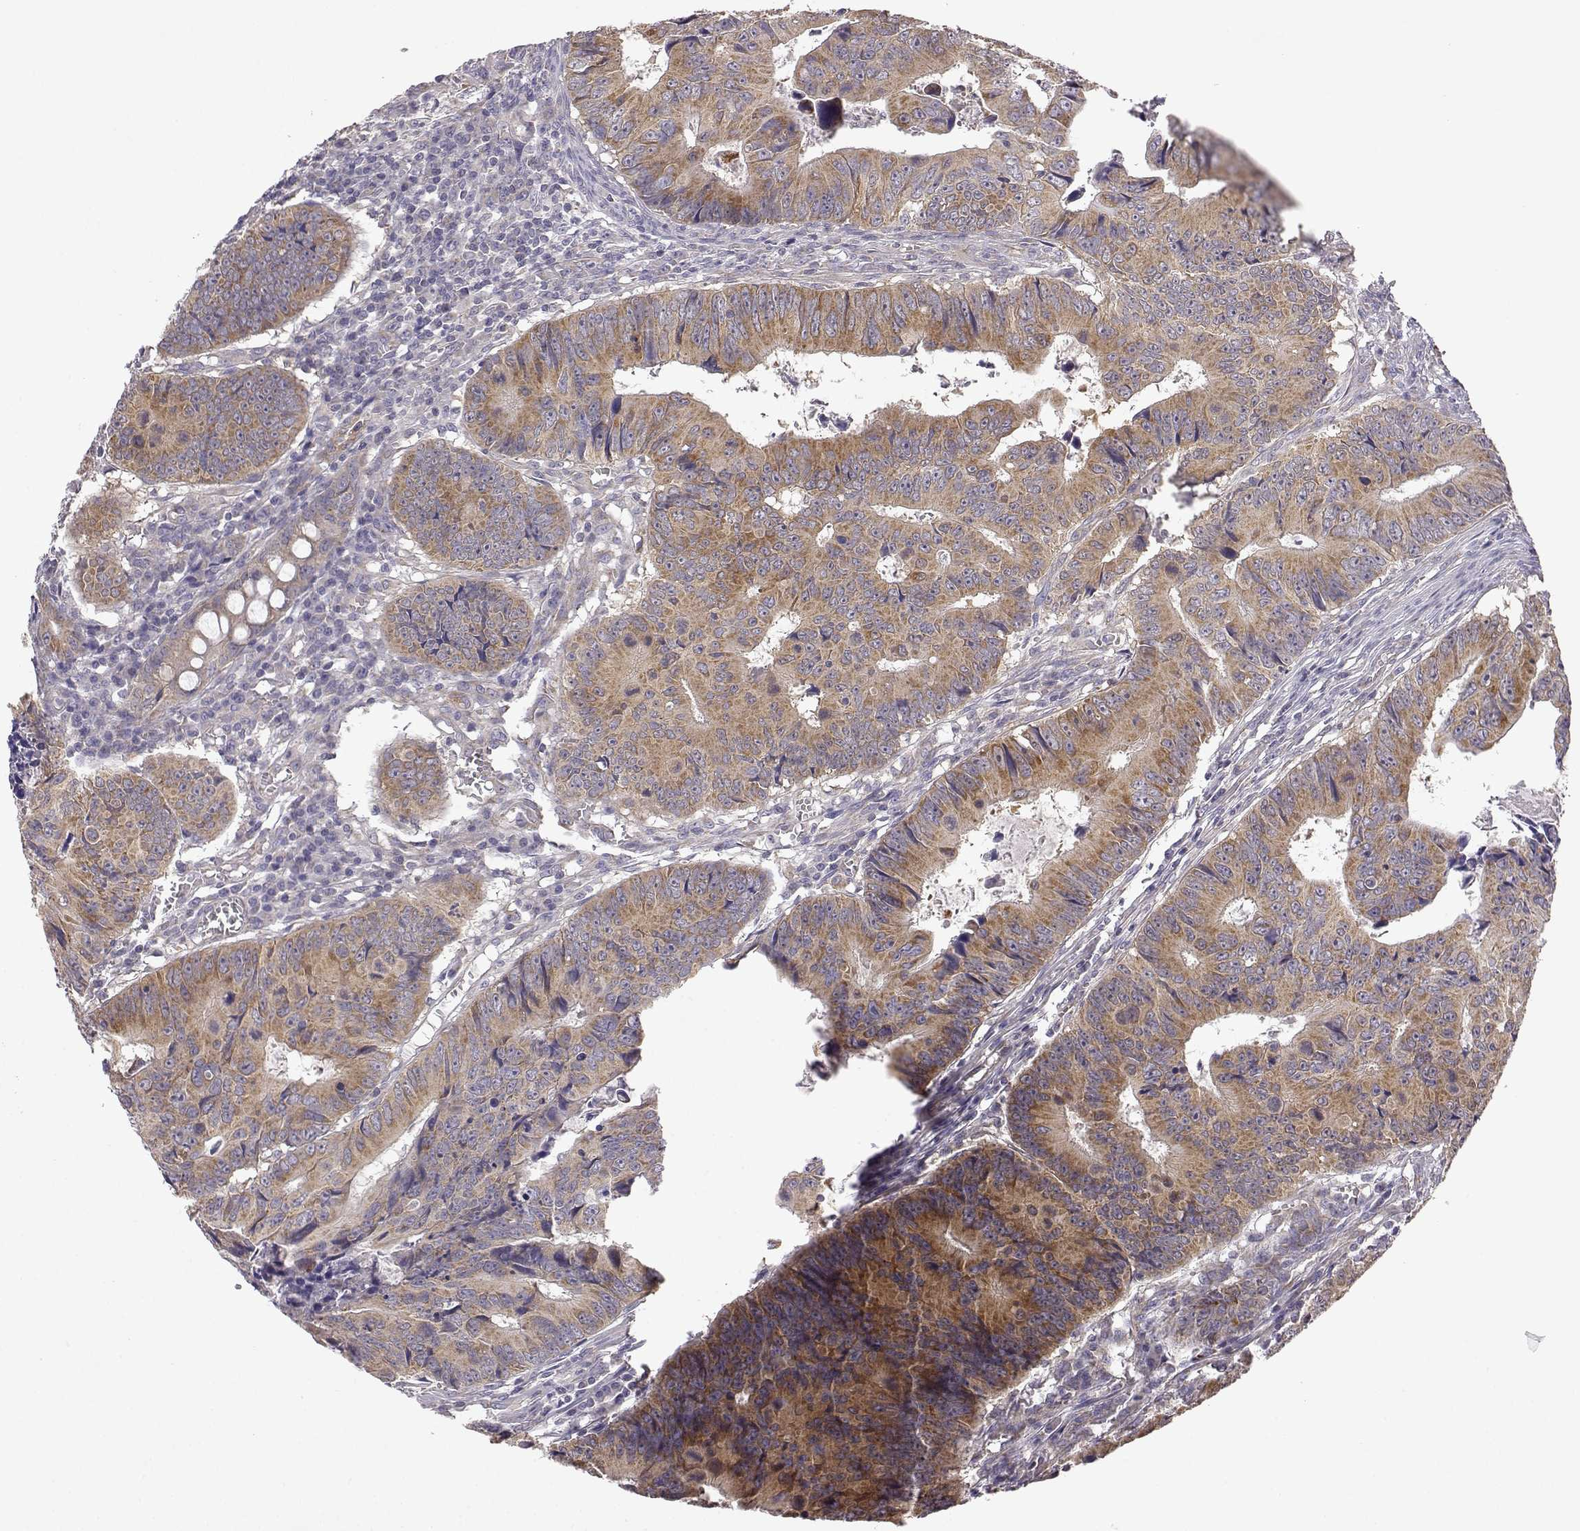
{"staining": {"intensity": "moderate", "quantity": ">75%", "location": "cytoplasmic/membranous"}, "tissue": "colorectal cancer", "cell_type": "Tumor cells", "image_type": "cancer", "snomed": [{"axis": "morphology", "description": "Adenocarcinoma, NOS"}, {"axis": "topography", "description": "Colon"}], "caption": "Moderate cytoplasmic/membranous protein positivity is seen in about >75% of tumor cells in colorectal adenocarcinoma.", "gene": "DDC", "patient": {"sex": "female", "age": 87}}